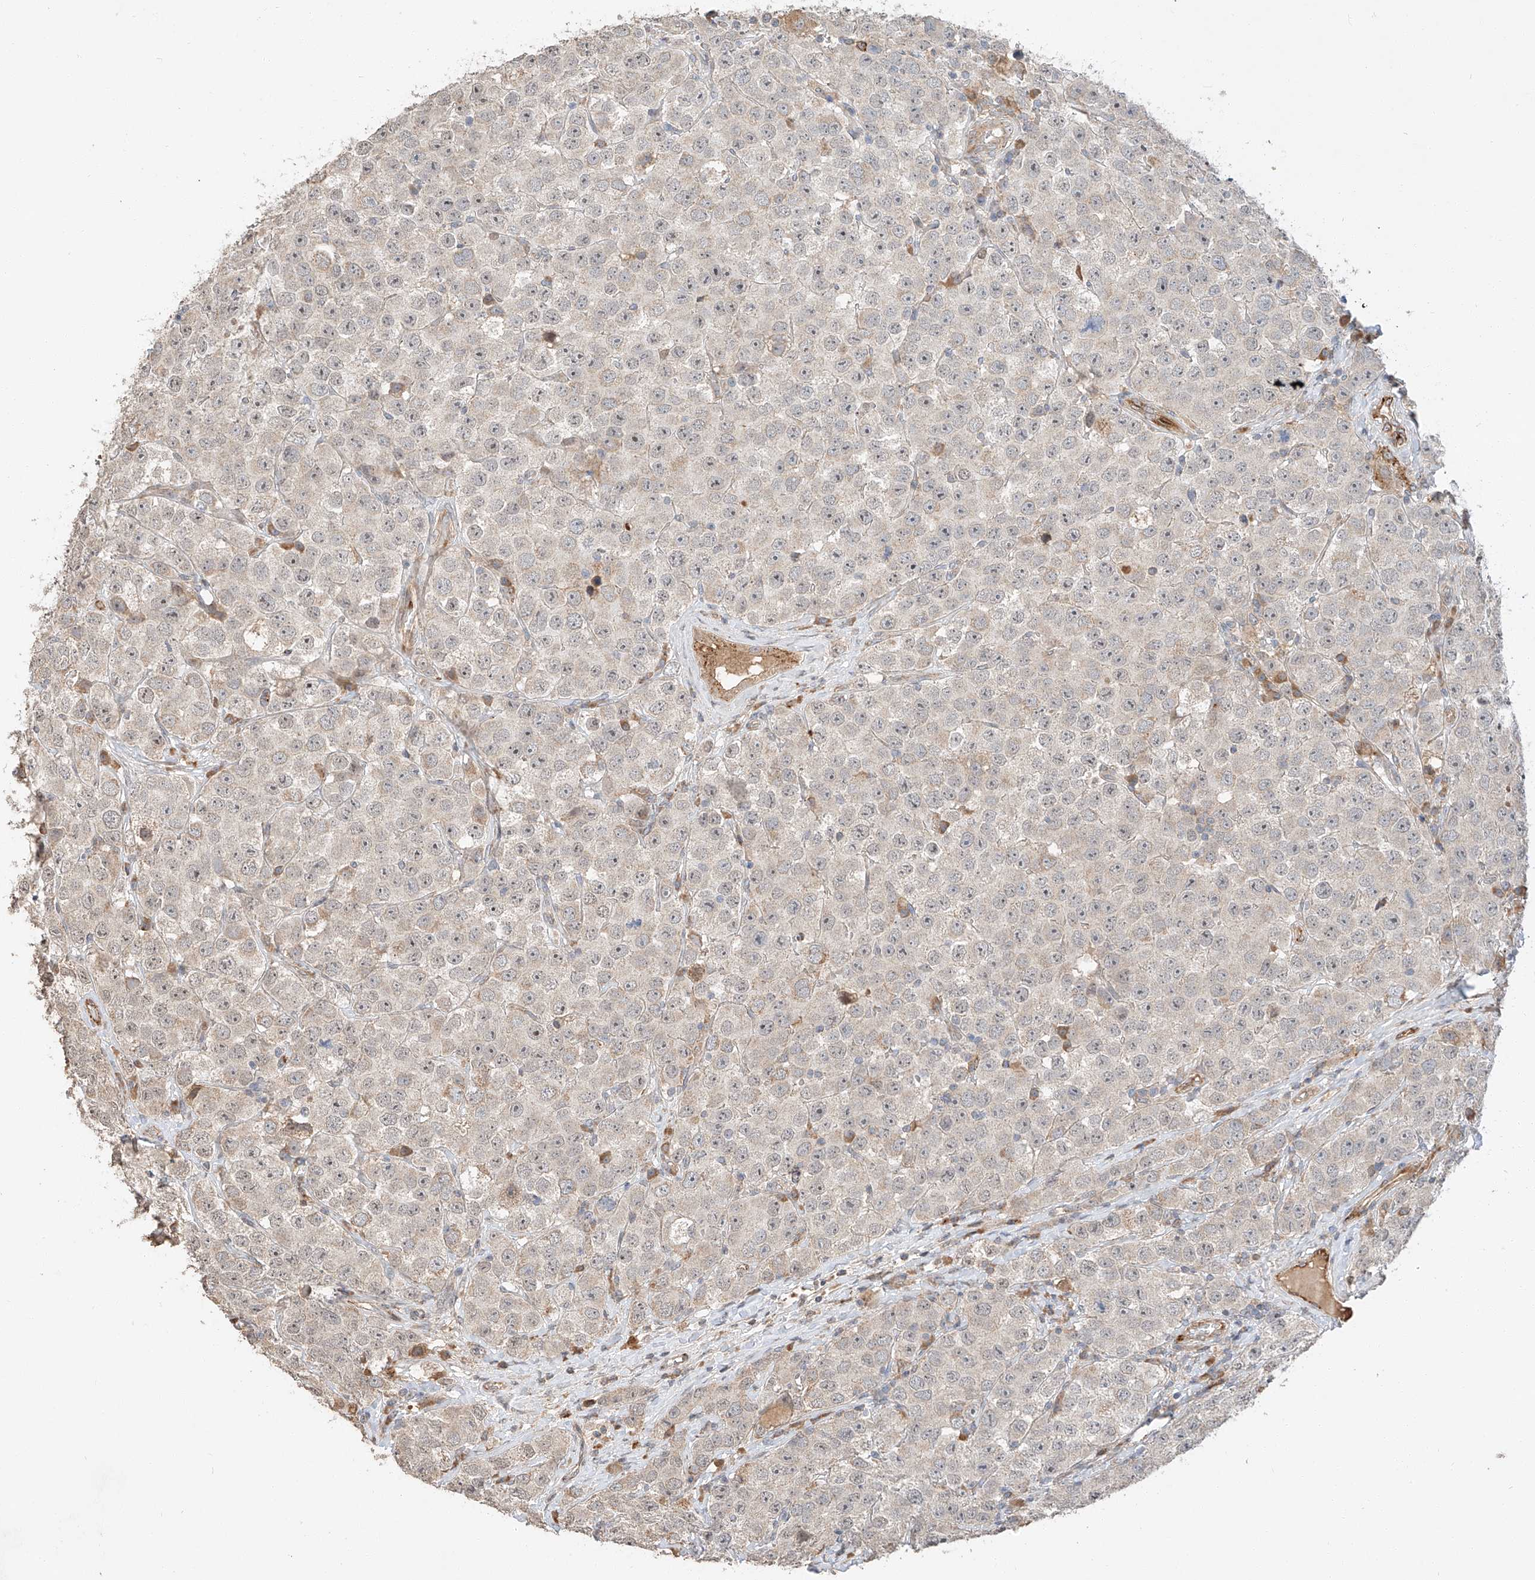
{"staining": {"intensity": "weak", "quantity": "25%-75%", "location": "cytoplasmic/membranous"}, "tissue": "testis cancer", "cell_type": "Tumor cells", "image_type": "cancer", "snomed": [{"axis": "morphology", "description": "Seminoma, NOS"}, {"axis": "topography", "description": "Testis"}], "caption": "Weak cytoplasmic/membranous positivity for a protein is seen in approximately 25%-75% of tumor cells of testis seminoma using immunohistochemistry.", "gene": "SUSD6", "patient": {"sex": "male", "age": 28}}